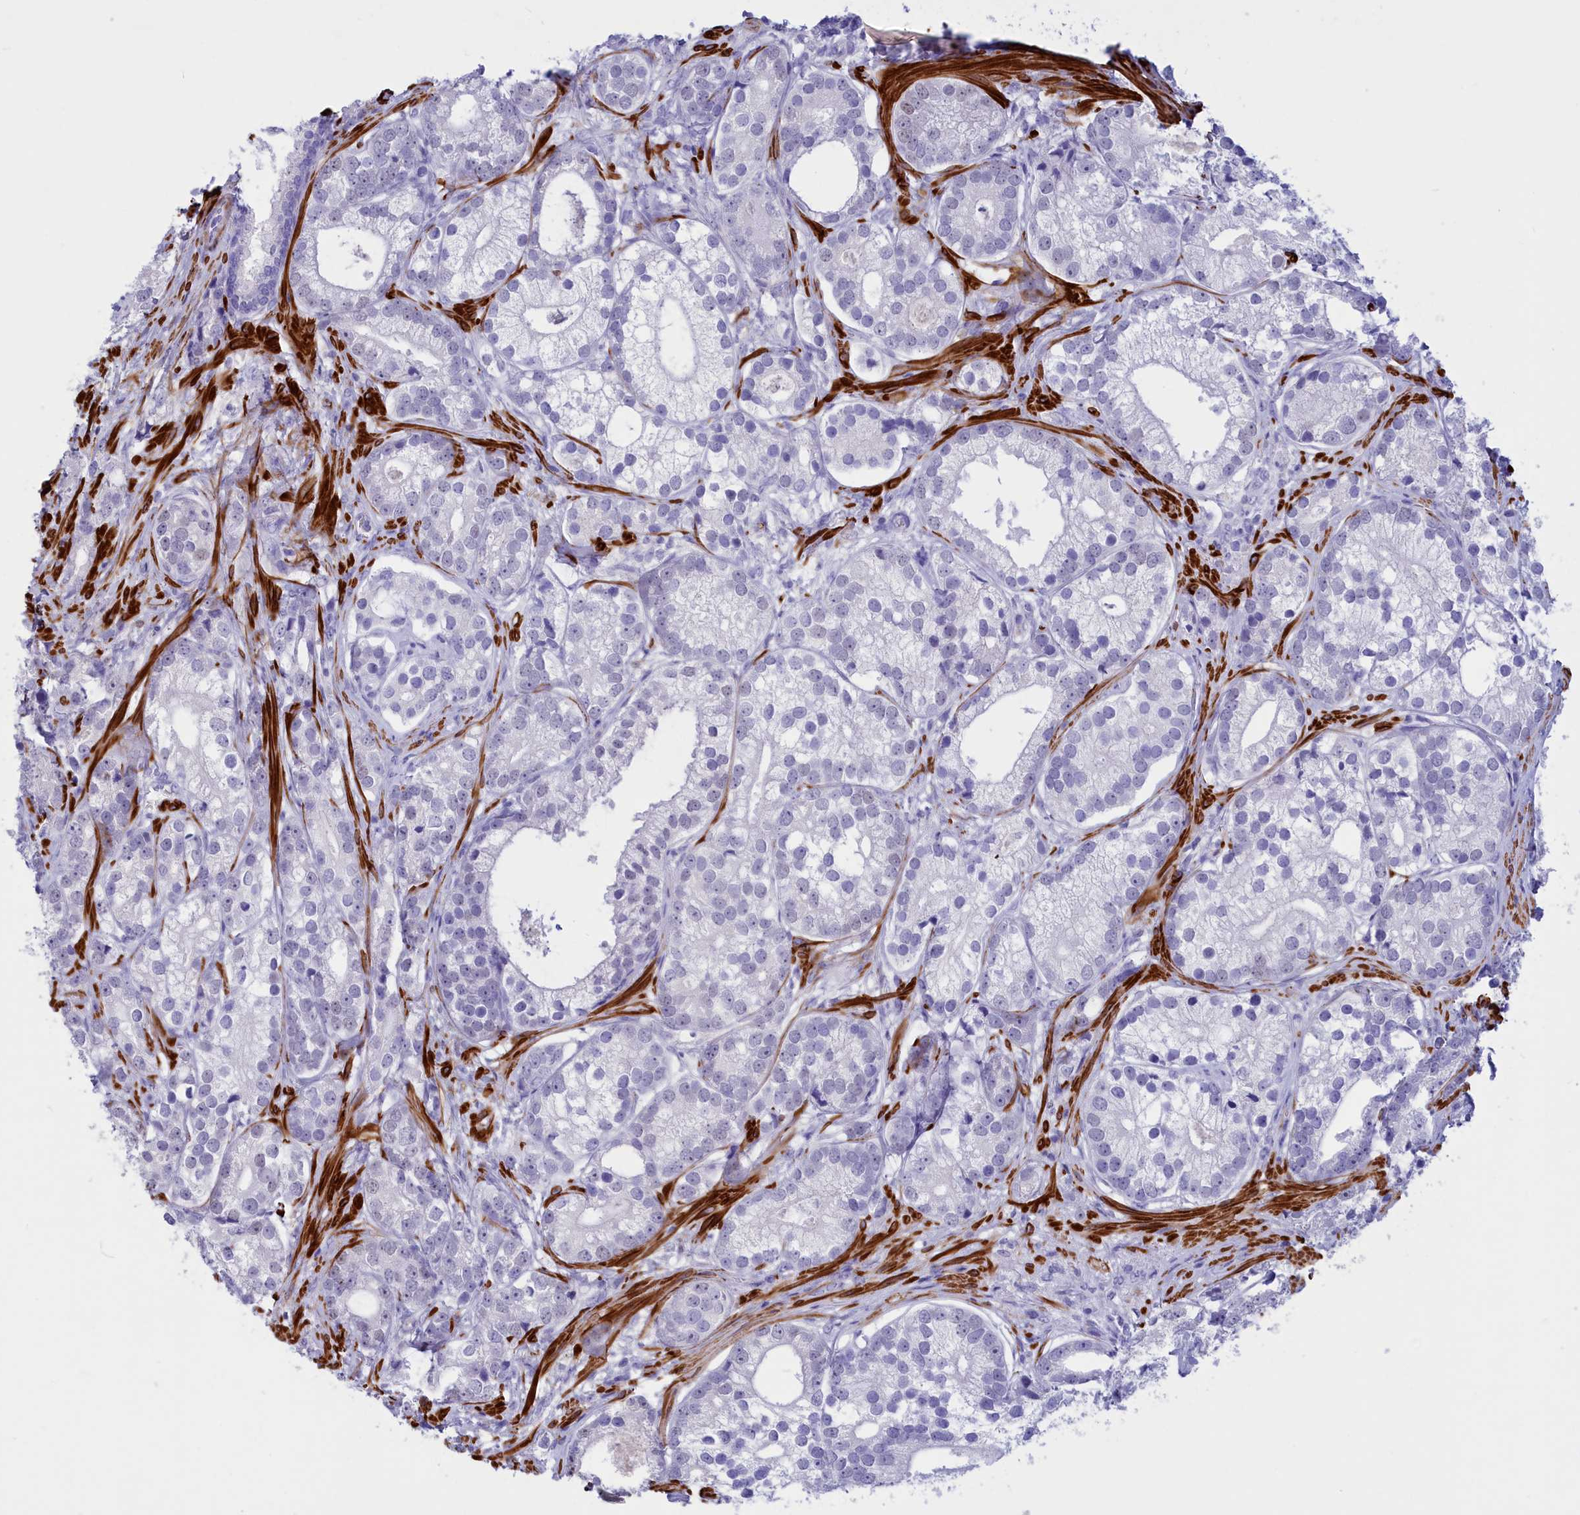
{"staining": {"intensity": "negative", "quantity": "none", "location": "none"}, "tissue": "prostate cancer", "cell_type": "Tumor cells", "image_type": "cancer", "snomed": [{"axis": "morphology", "description": "Adenocarcinoma, High grade"}, {"axis": "topography", "description": "Prostate"}], "caption": "IHC histopathology image of human prostate cancer (high-grade adenocarcinoma) stained for a protein (brown), which exhibits no expression in tumor cells. Nuclei are stained in blue.", "gene": "GAPDHS", "patient": {"sex": "male", "age": 75}}